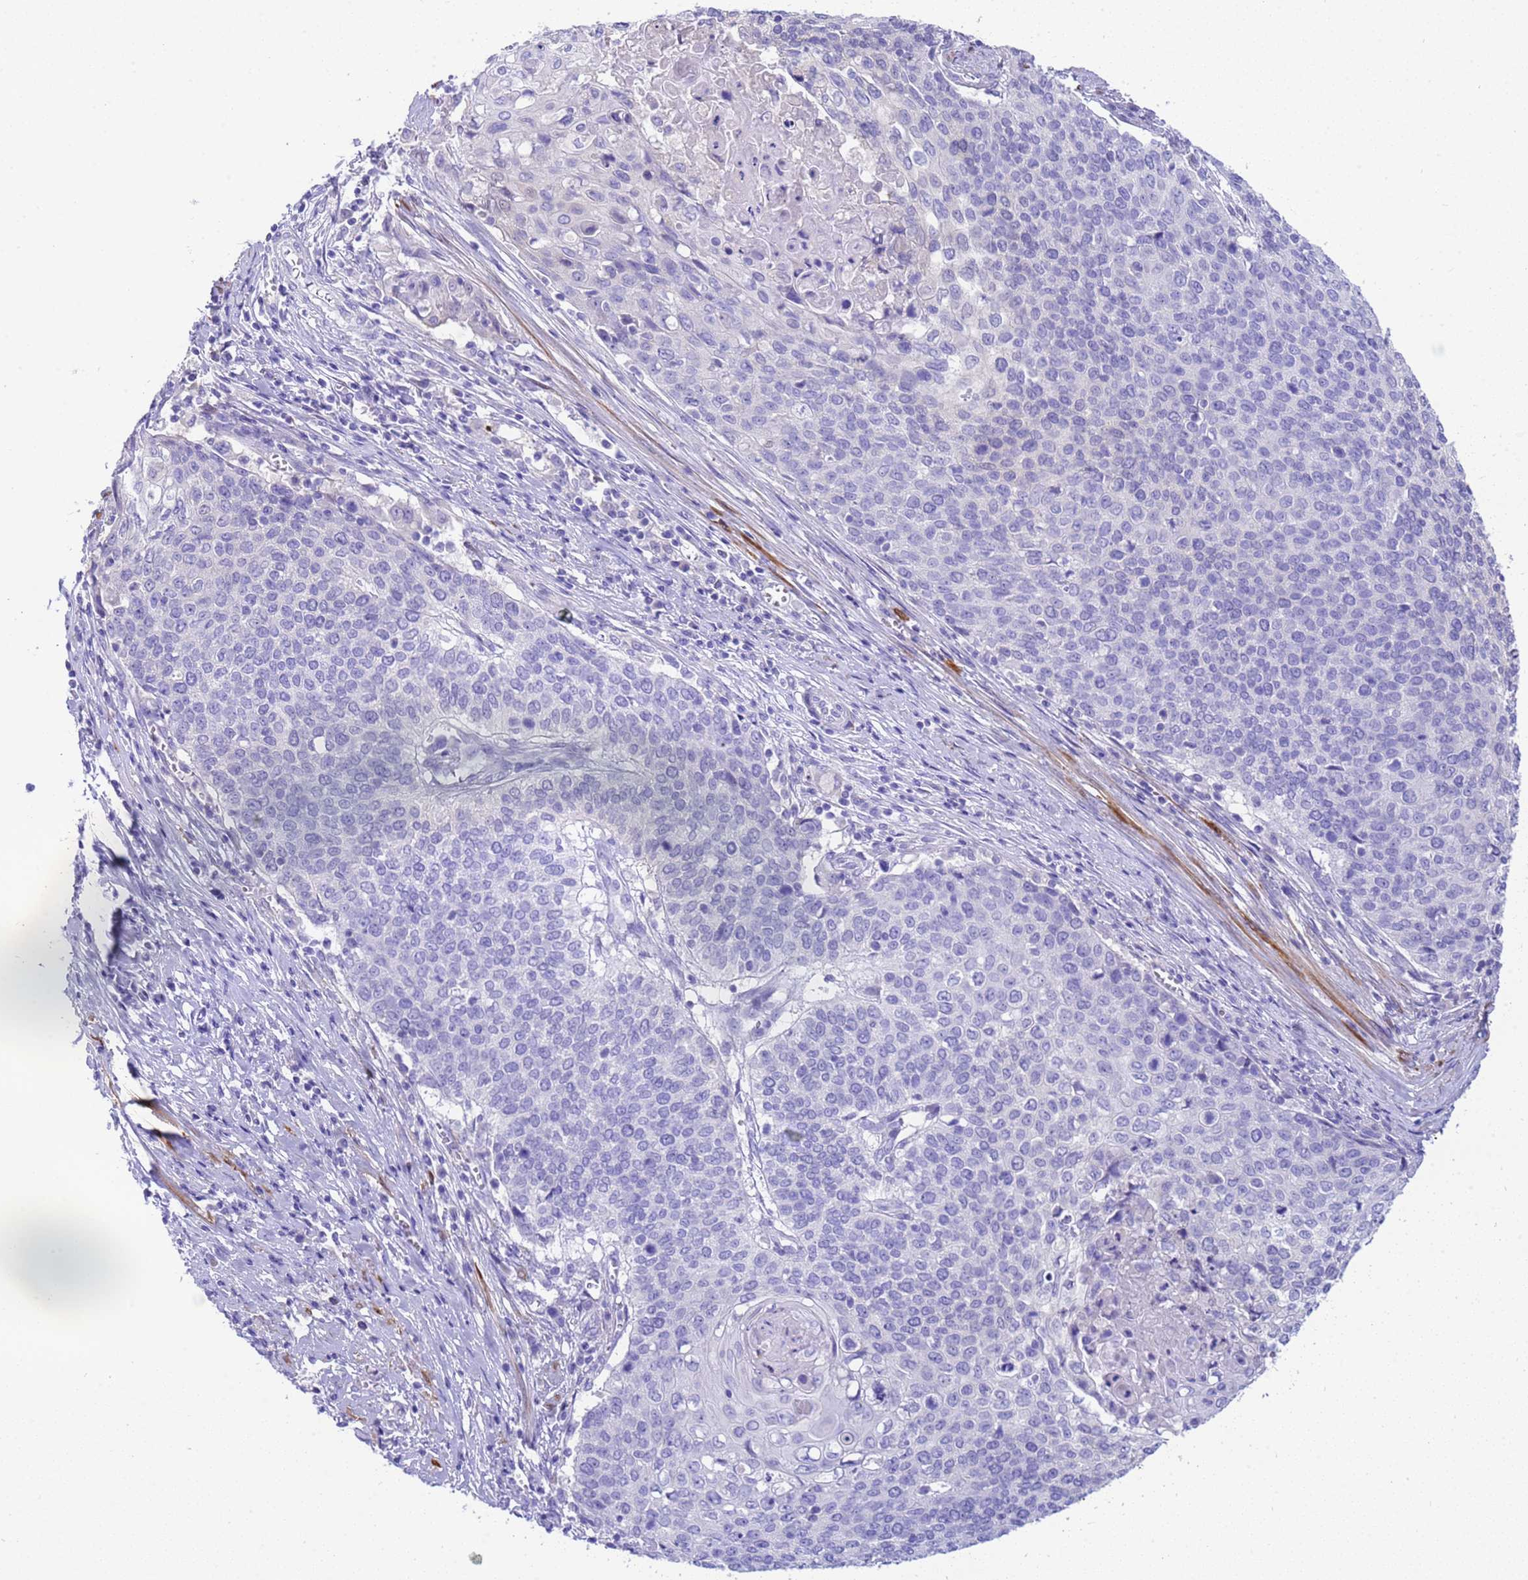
{"staining": {"intensity": "negative", "quantity": "none", "location": "none"}, "tissue": "cervical cancer", "cell_type": "Tumor cells", "image_type": "cancer", "snomed": [{"axis": "morphology", "description": "Squamous cell carcinoma, NOS"}, {"axis": "topography", "description": "Cervix"}], "caption": "This is an IHC image of squamous cell carcinoma (cervical). There is no staining in tumor cells.", "gene": "USP38", "patient": {"sex": "female", "age": 39}}